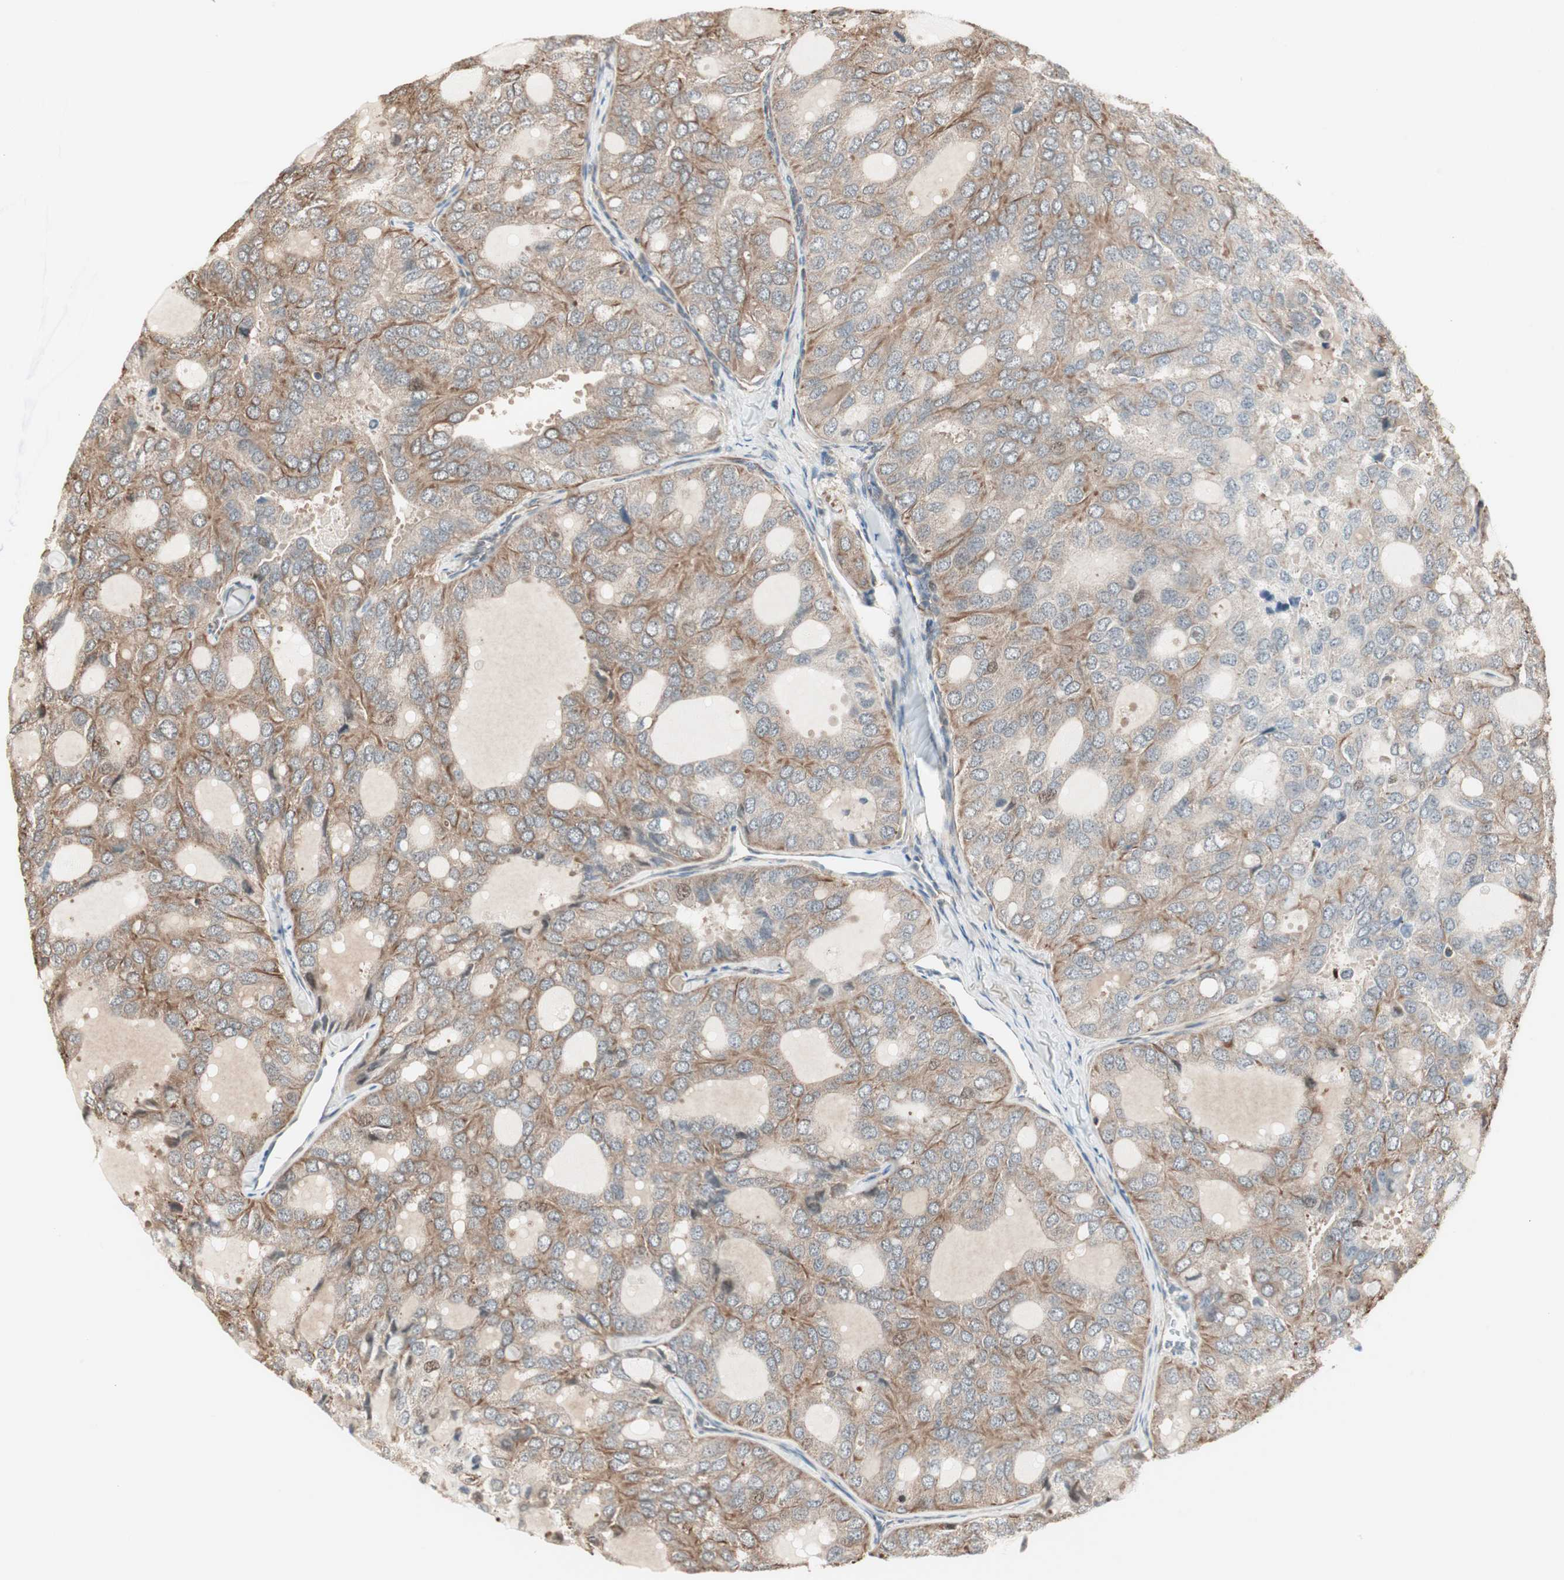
{"staining": {"intensity": "weak", "quantity": ">75%", "location": "cytoplasmic/membranous"}, "tissue": "thyroid cancer", "cell_type": "Tumor cells", "image_type": "cancer", "snomed": [{"axis": "morphology", "description": "Follicular adenoma carcinoma, NOS"}, {"axis": "topography", "description": "Thyroid gland"}], "caption": "Immunohistochemistry image of thyroid follicular adenoma carcinoma stained for a protein (brown), which reveals low levels of weak cytoplasmic/membranous expression in approximately >75% of tumor cells.", "gene": "MAD2L2", "patient": {"sex": "male", "age": 75}}